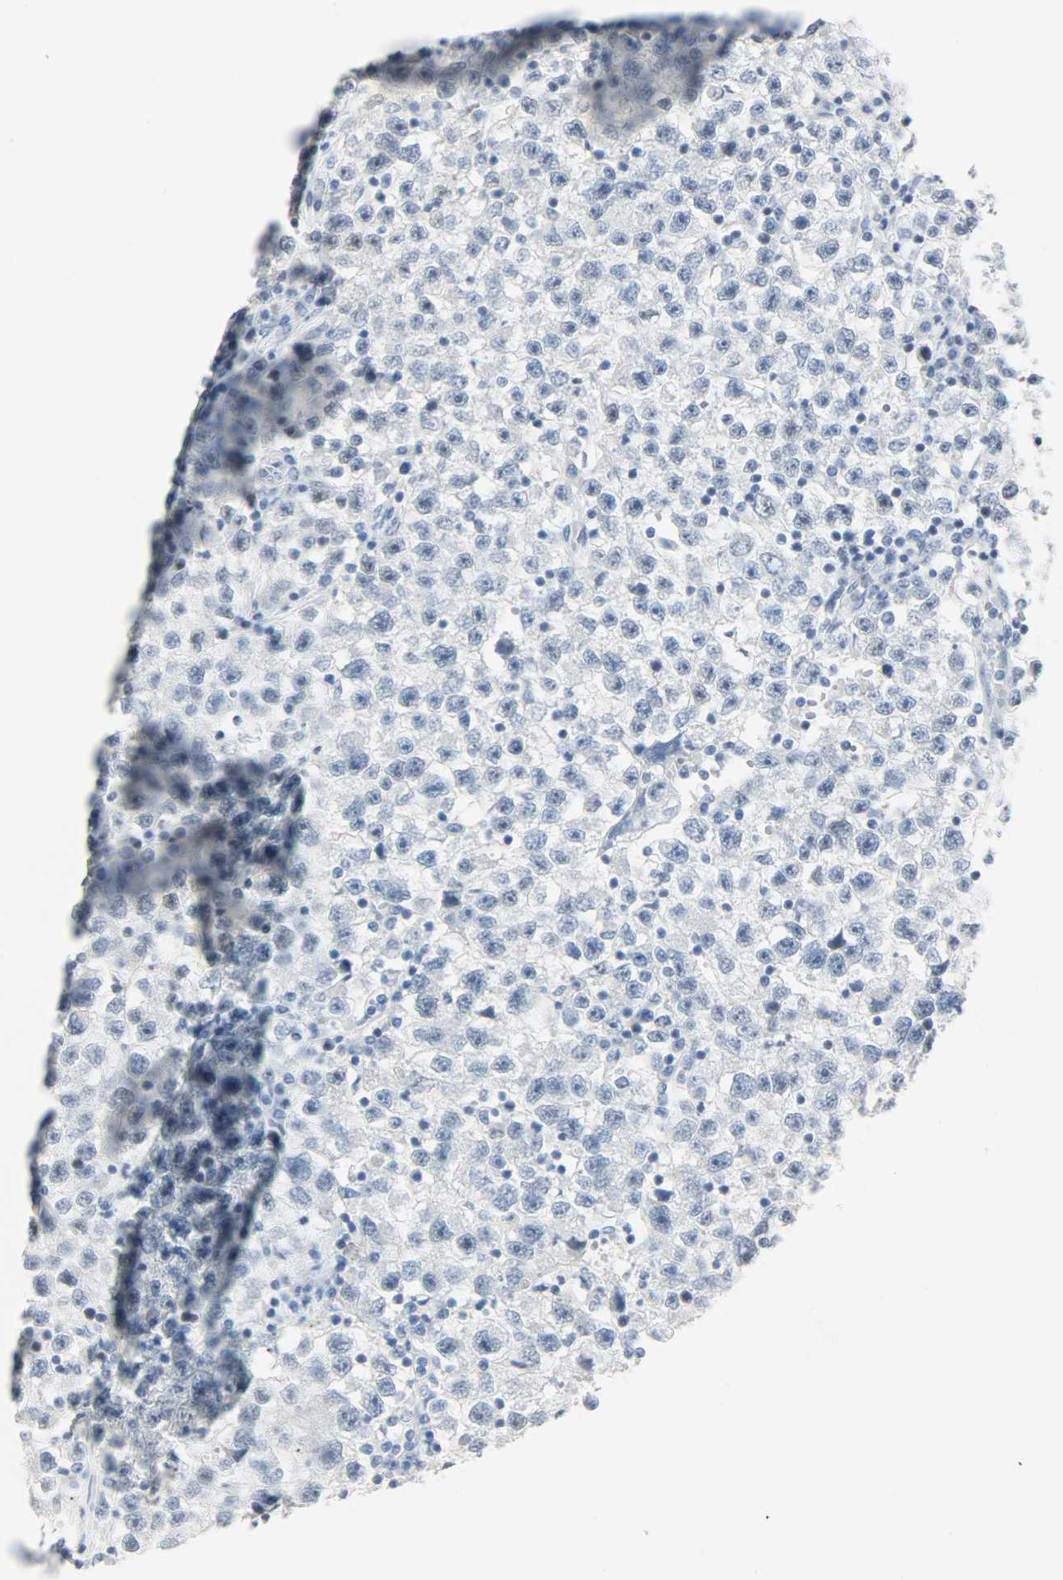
{"staining": {"intensity": "negative", "quantity": "none", "location": "none"}, "tissue": "testis cancer", "cell_type": "Tumor cells", "image_type": "cancer", "snomed": [{"axis": "morphology", "description": "Seminoma, NOS"}, {"axis": "topography", "description": "Testis"}], "caption": "Immunohistochemistry of testis cancer (seminoma) displays no staining in tumor cells. (Stains: DAB (3,3'-diaminobenzidine) immunohistochemistry with hematoxylin counter stain, Microscopy: brightfield microscopy at high magnification).", "gene": "HELLS", "patient": {"sex": "male", "age": 22}}